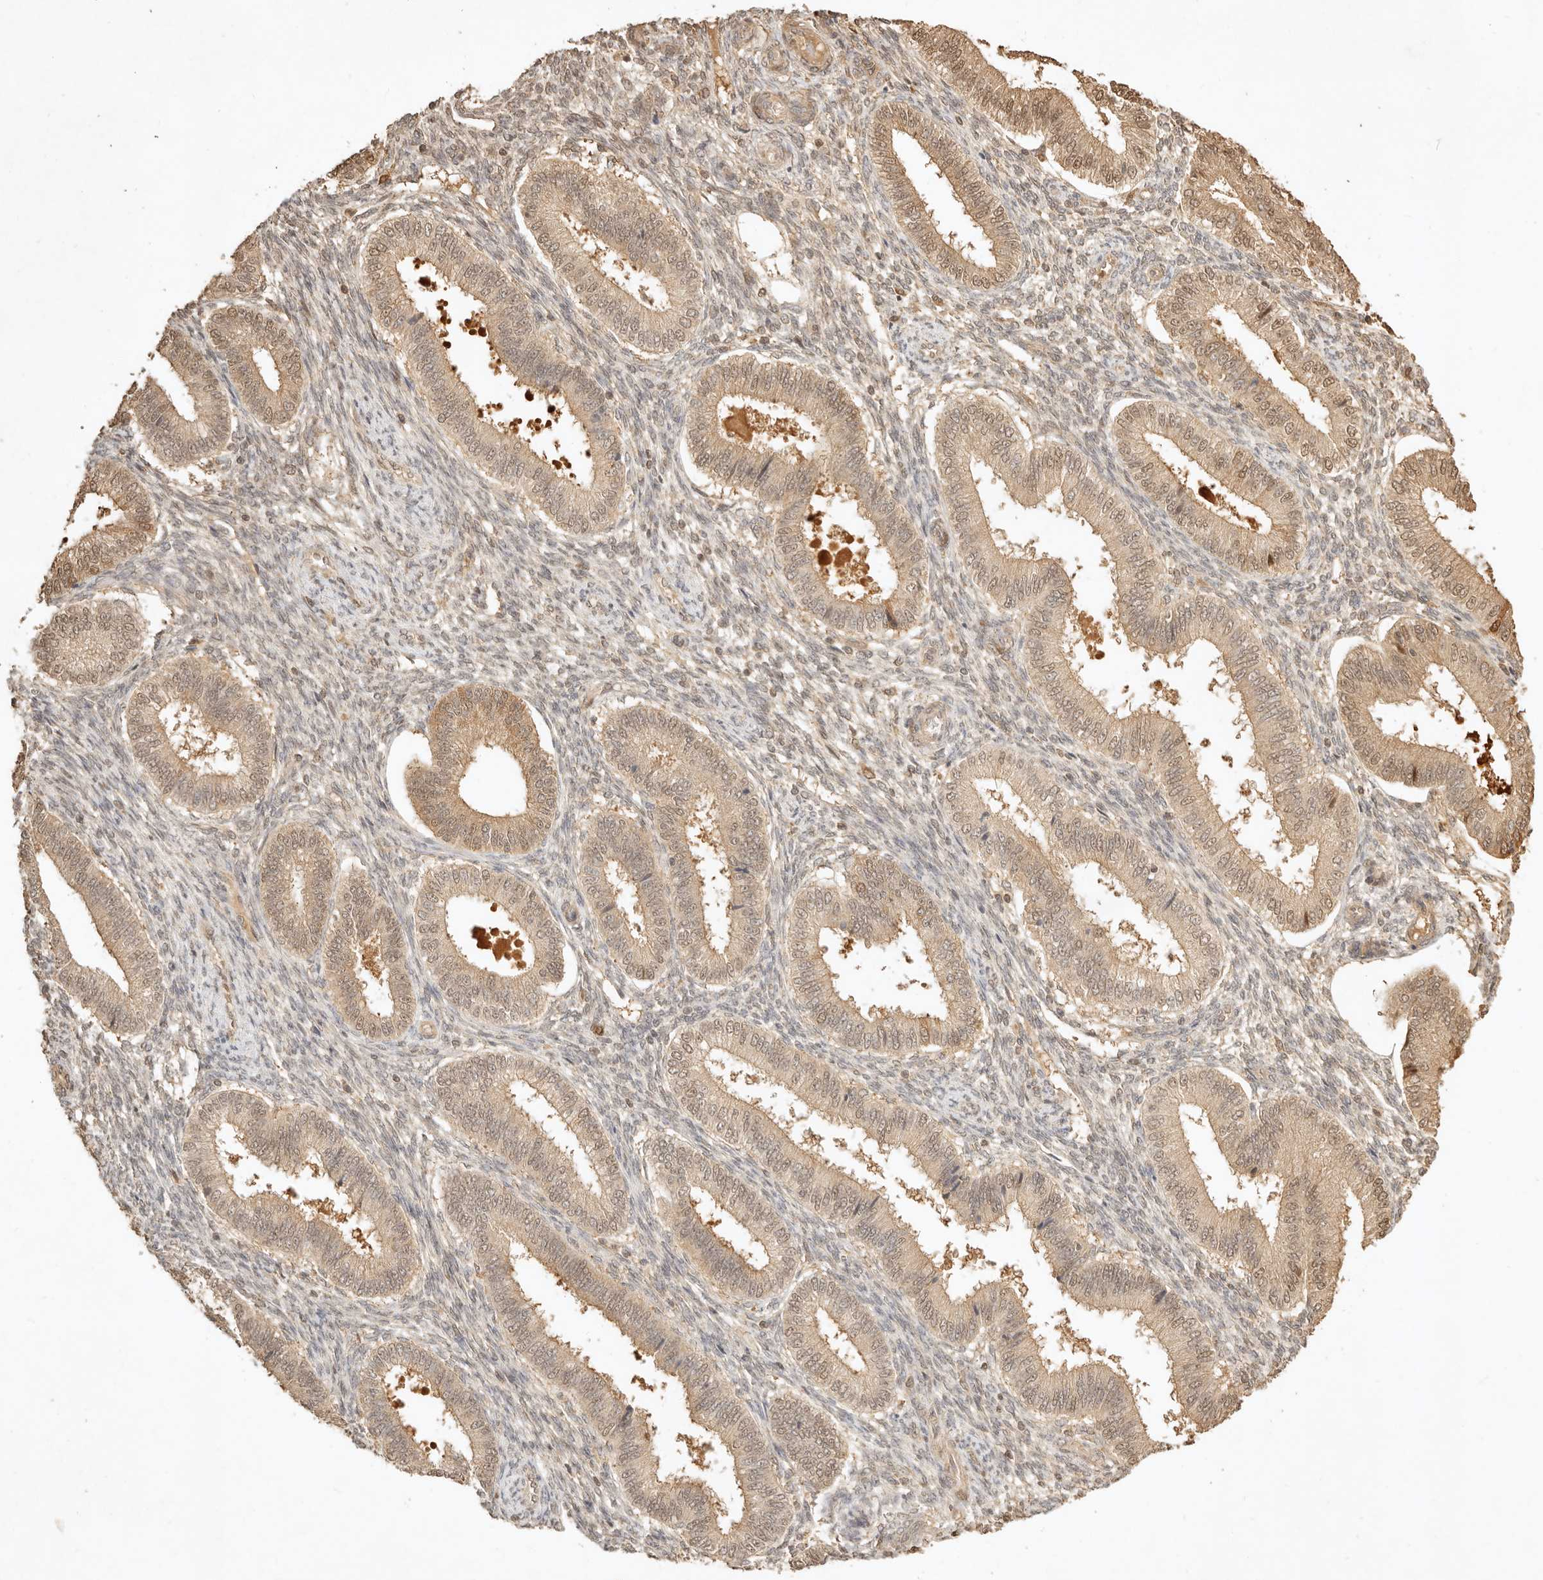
{"staining": {"intensity": "weak", "quantity": "25%-75%", "location": "cytoplasmic/membranous,nuclear"}, "tissue": "endometrium", "cell_type": "Cells in endometrial stroma", "image_type": "normal", "snomed": [{"axis": "morphology", "description": "Normal tissue, NOS"}, {"axis": "topography", "description": "Endometrium"}], "caption": "Immunohistochemistry micrograph of normal endometrium stained for a protein (brown), which reveals low levels of weak cytoplasmic/membranous,nuclear expression in about 25%-75% of cells in endometrial stroma.", "gene": "KIF2B", "patient": {"sex": "female", "age": 39}}